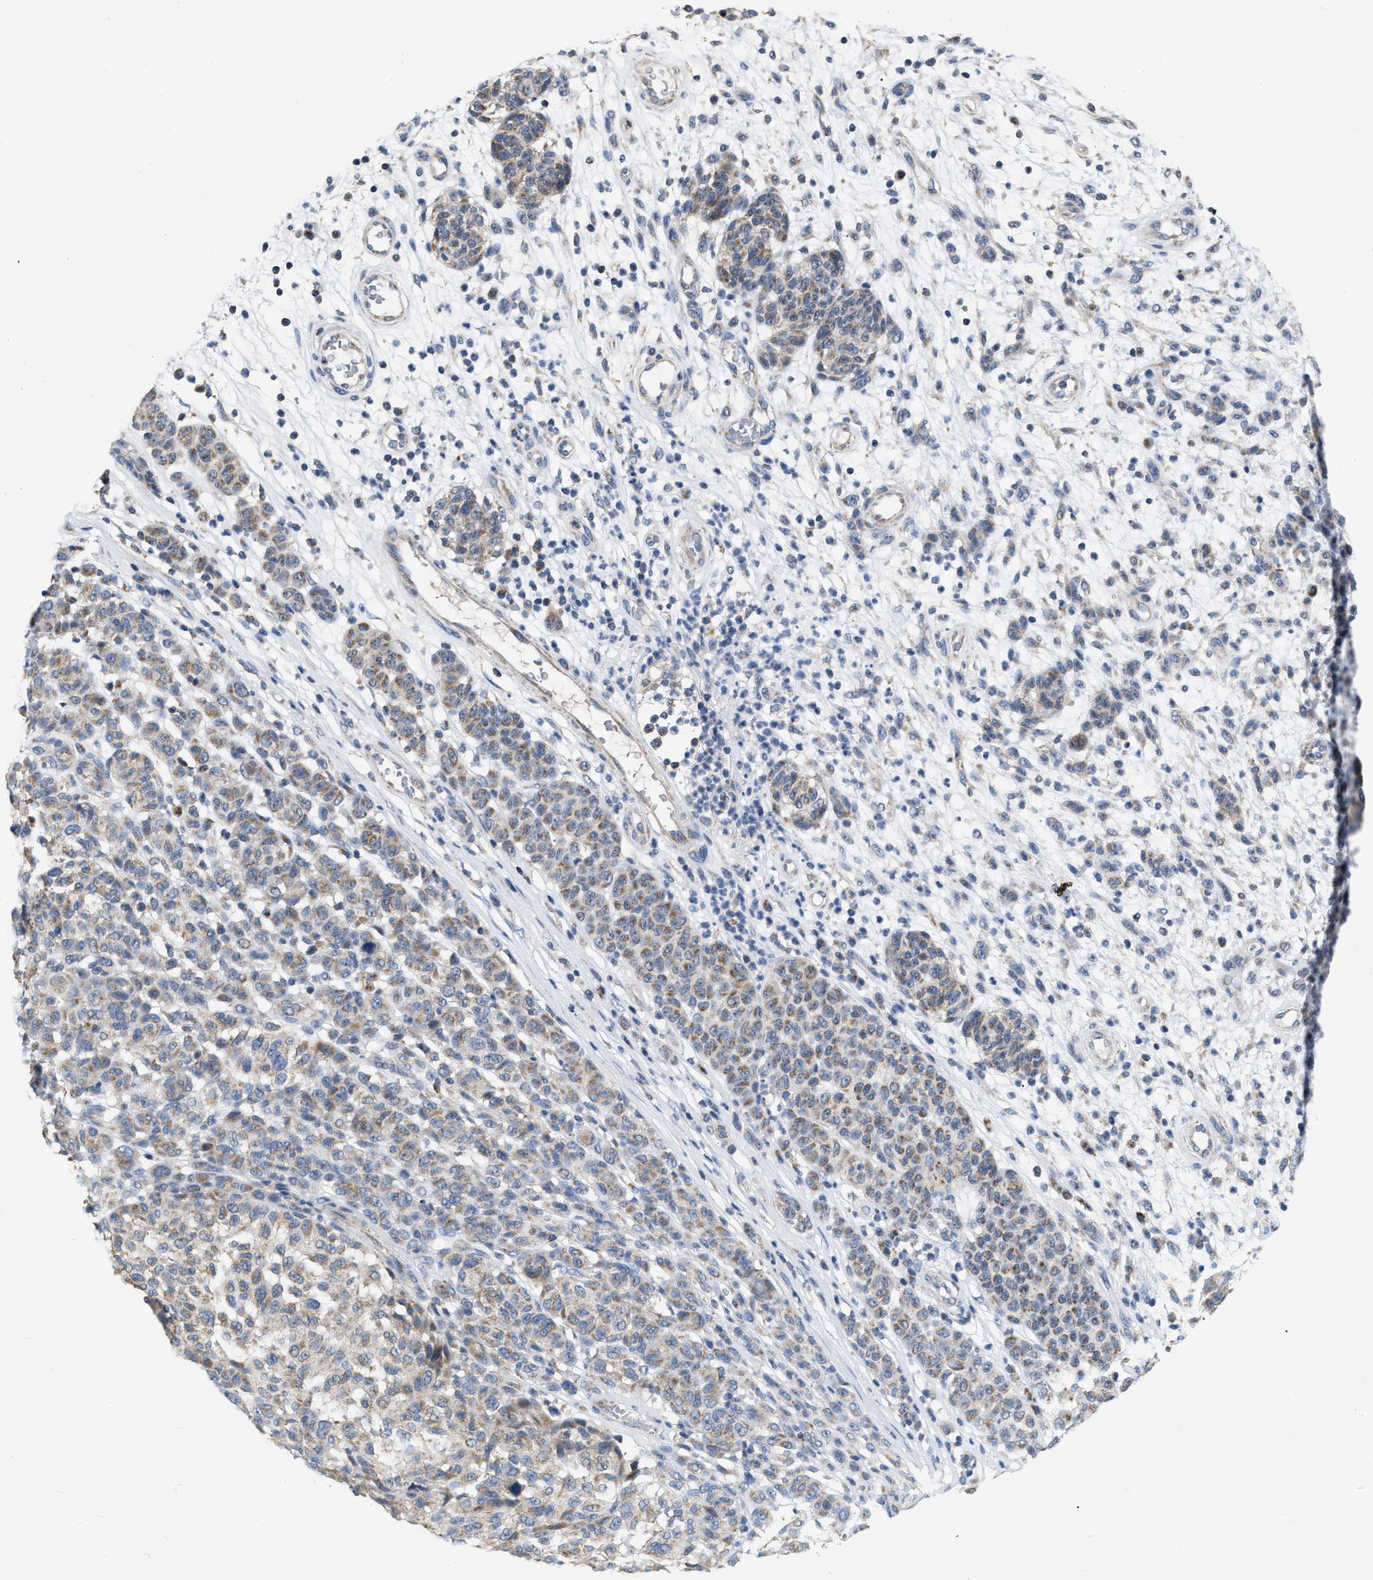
{"staining": {"intensity": "weak", "quantity": "25%-75%", "location": "cytoplasmic/membranous"}, "tissue": "melanoma", "cell_type": "Tumor cells", "image_type": "cancer", "snomed": [{"axis": "morphology", "description": "Malignant melanoma, NOS"}, {"axis": "topography", "description": "Skin"}], "caption": "Human melanoma stained with a brown dye displays weak cytoplasmic/membranous positive expression in approximately 25%-75% of tumor cells.", "gene": "DDX56", "patient": {"sex": "male", "age": 59}}